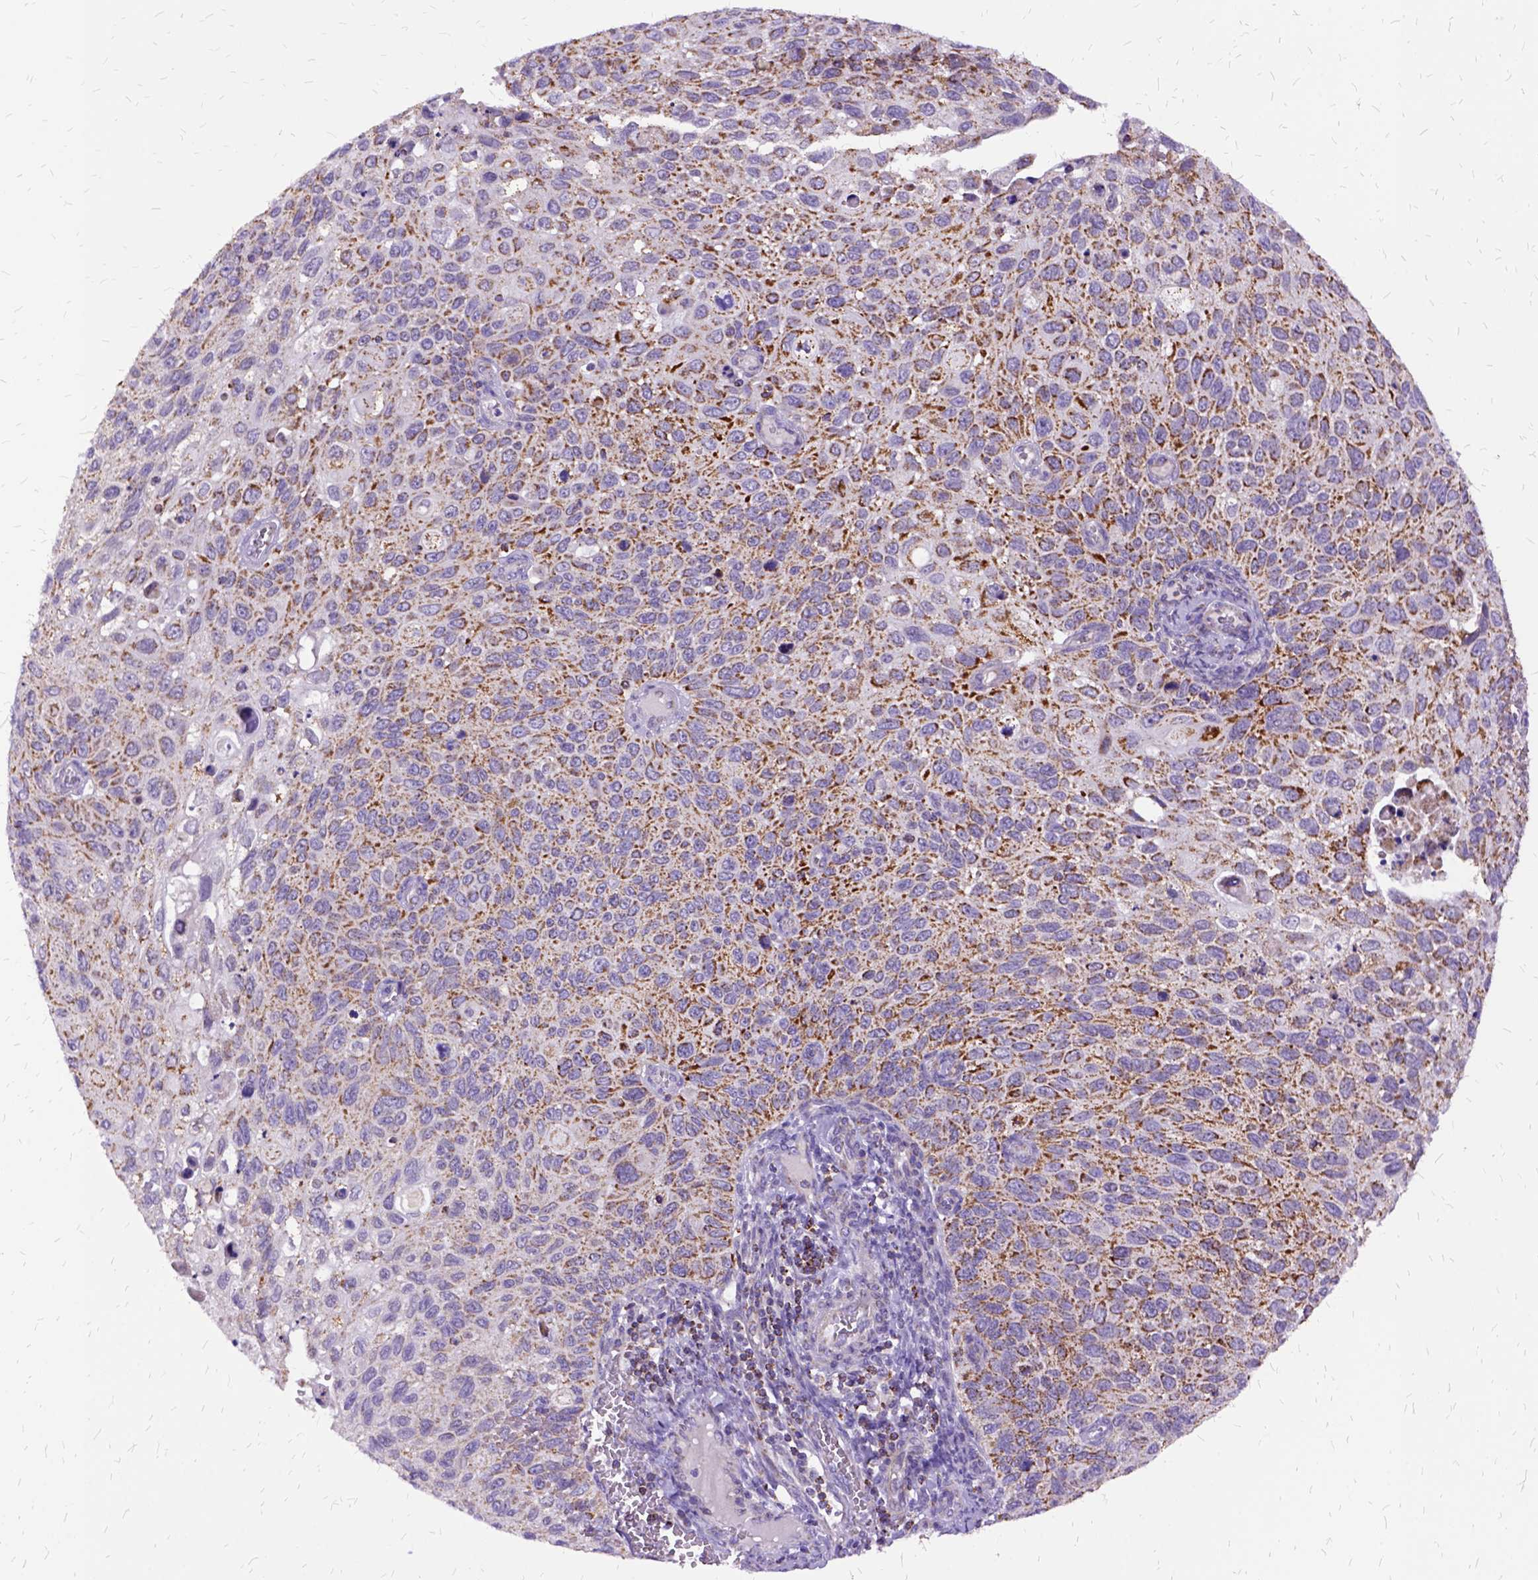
{"staining": {"intensity": "moderate", "quantity": "25%-75%", "location": "cytoplasmic/membranous"}, "tissue": "cervical cancer", "cell_type": "Tumor cells", "image_type": "cancer", "snomed": [{"axis": "morphology", "description": "Squamous cell carcinoma, NOS"}, {"axis": "topography", "description": "Cervix"}], "caption": "A high-resolution micrograph shows IHC staining of cervical cancer (squamous cell carcinoma), which displays moderate cytoplasmic/membranous positivity in about 25%-75% of tumor cells.", "gene": "OXCT1", "patient": {"sex": "female", "age": 70}}